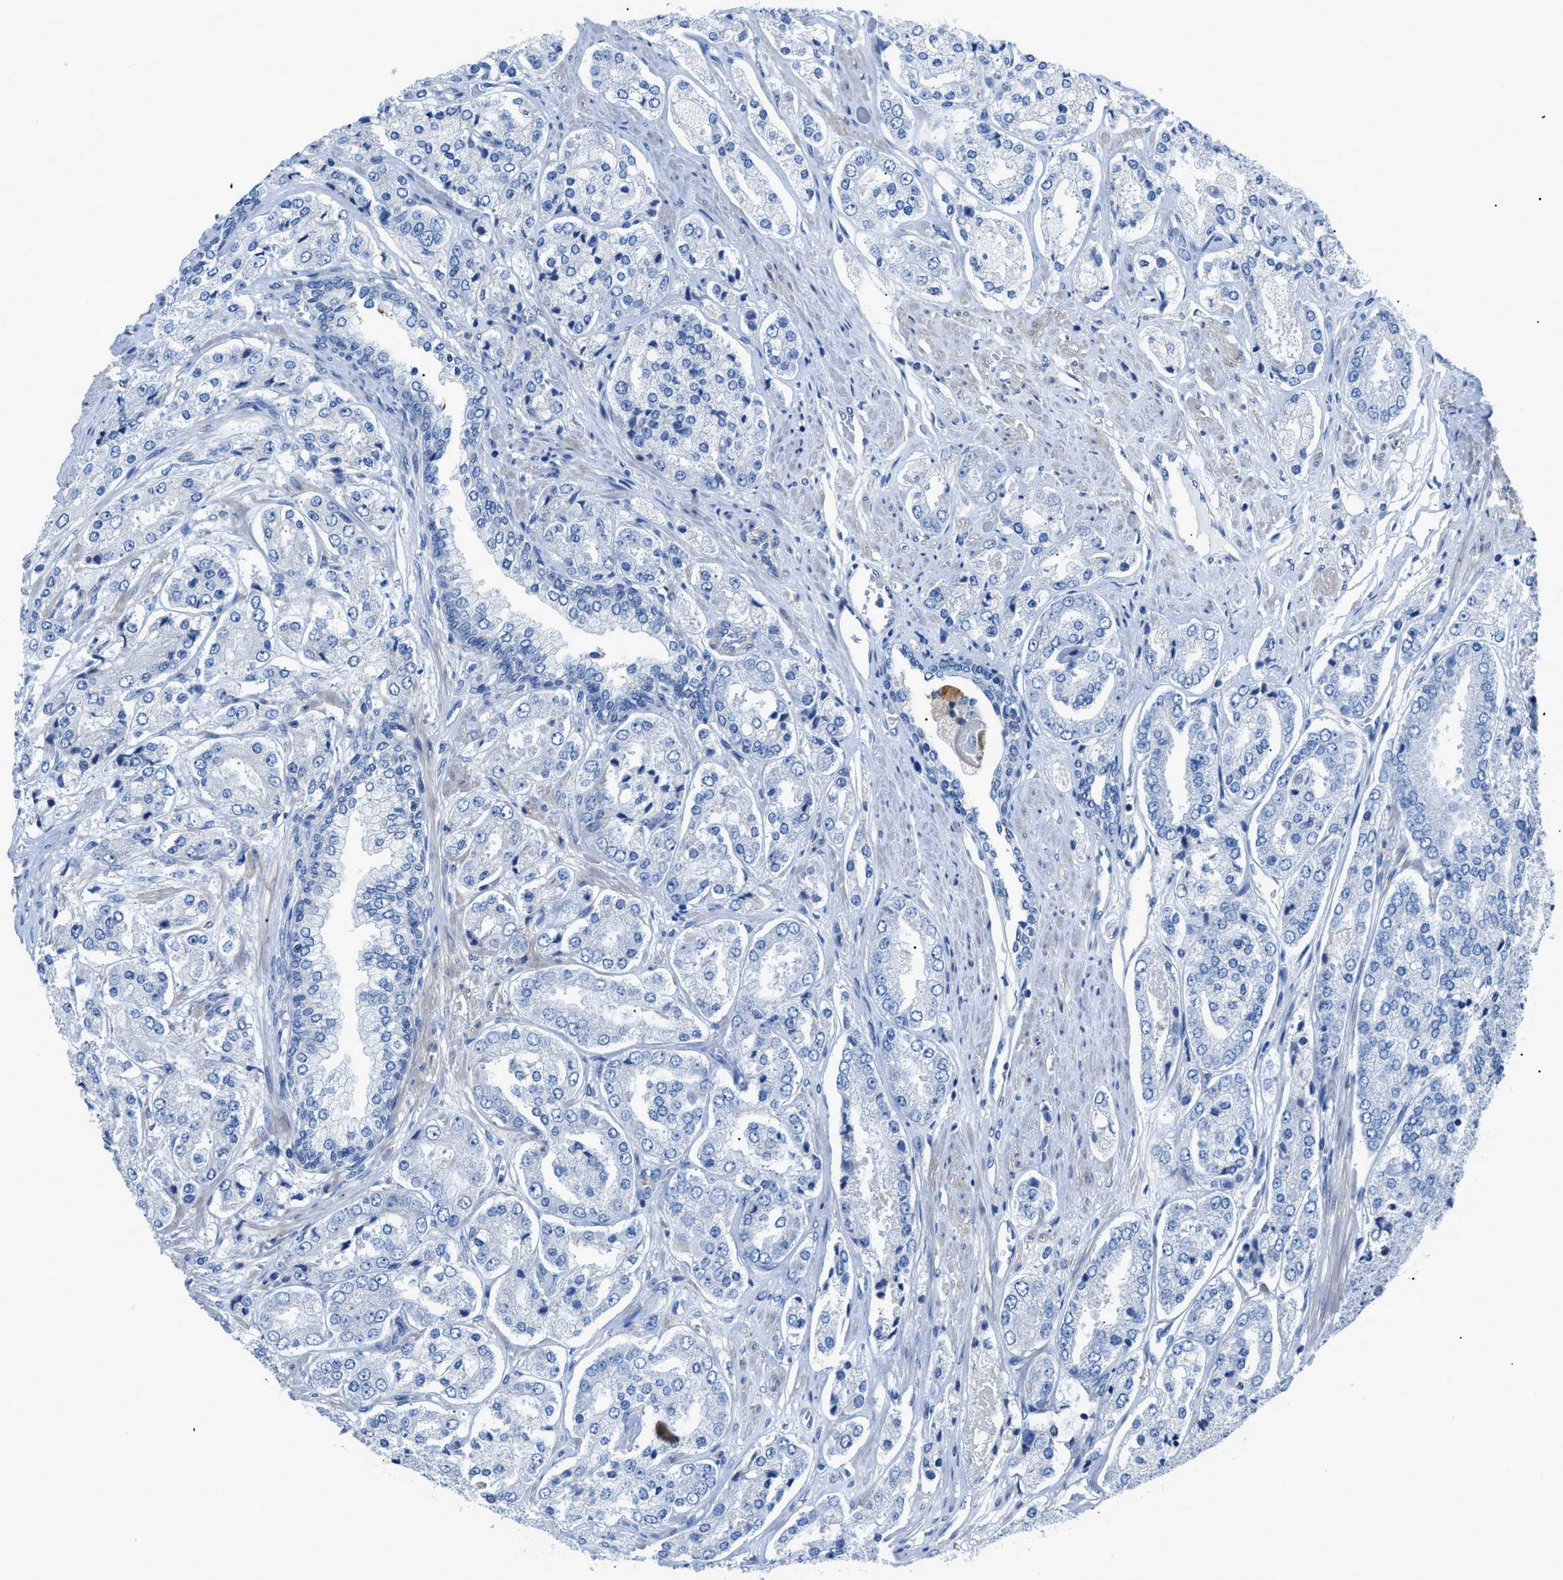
{"staining": {"intensity": "negative", "quantity": "none", "location": "none"}, "tissue": "prostate cancer", "cell_type": "Tumor cells", "image_type": "cancer", "snomed": [{"axis": "morphology", "description": "Adenocarcinoma, High grade"}, {"axis": "topography", "description": "Prostate"}], "caption": "High magnification brightfield microscopy of prostate cancer stained with DAB (3,3'-diaminobenzidine) (brown) and counterstained with hematoxylin (blue): tumor cells show no significant staining.", "gene": "ITPR1", "patient": {"sex": "male", "age": 65}}